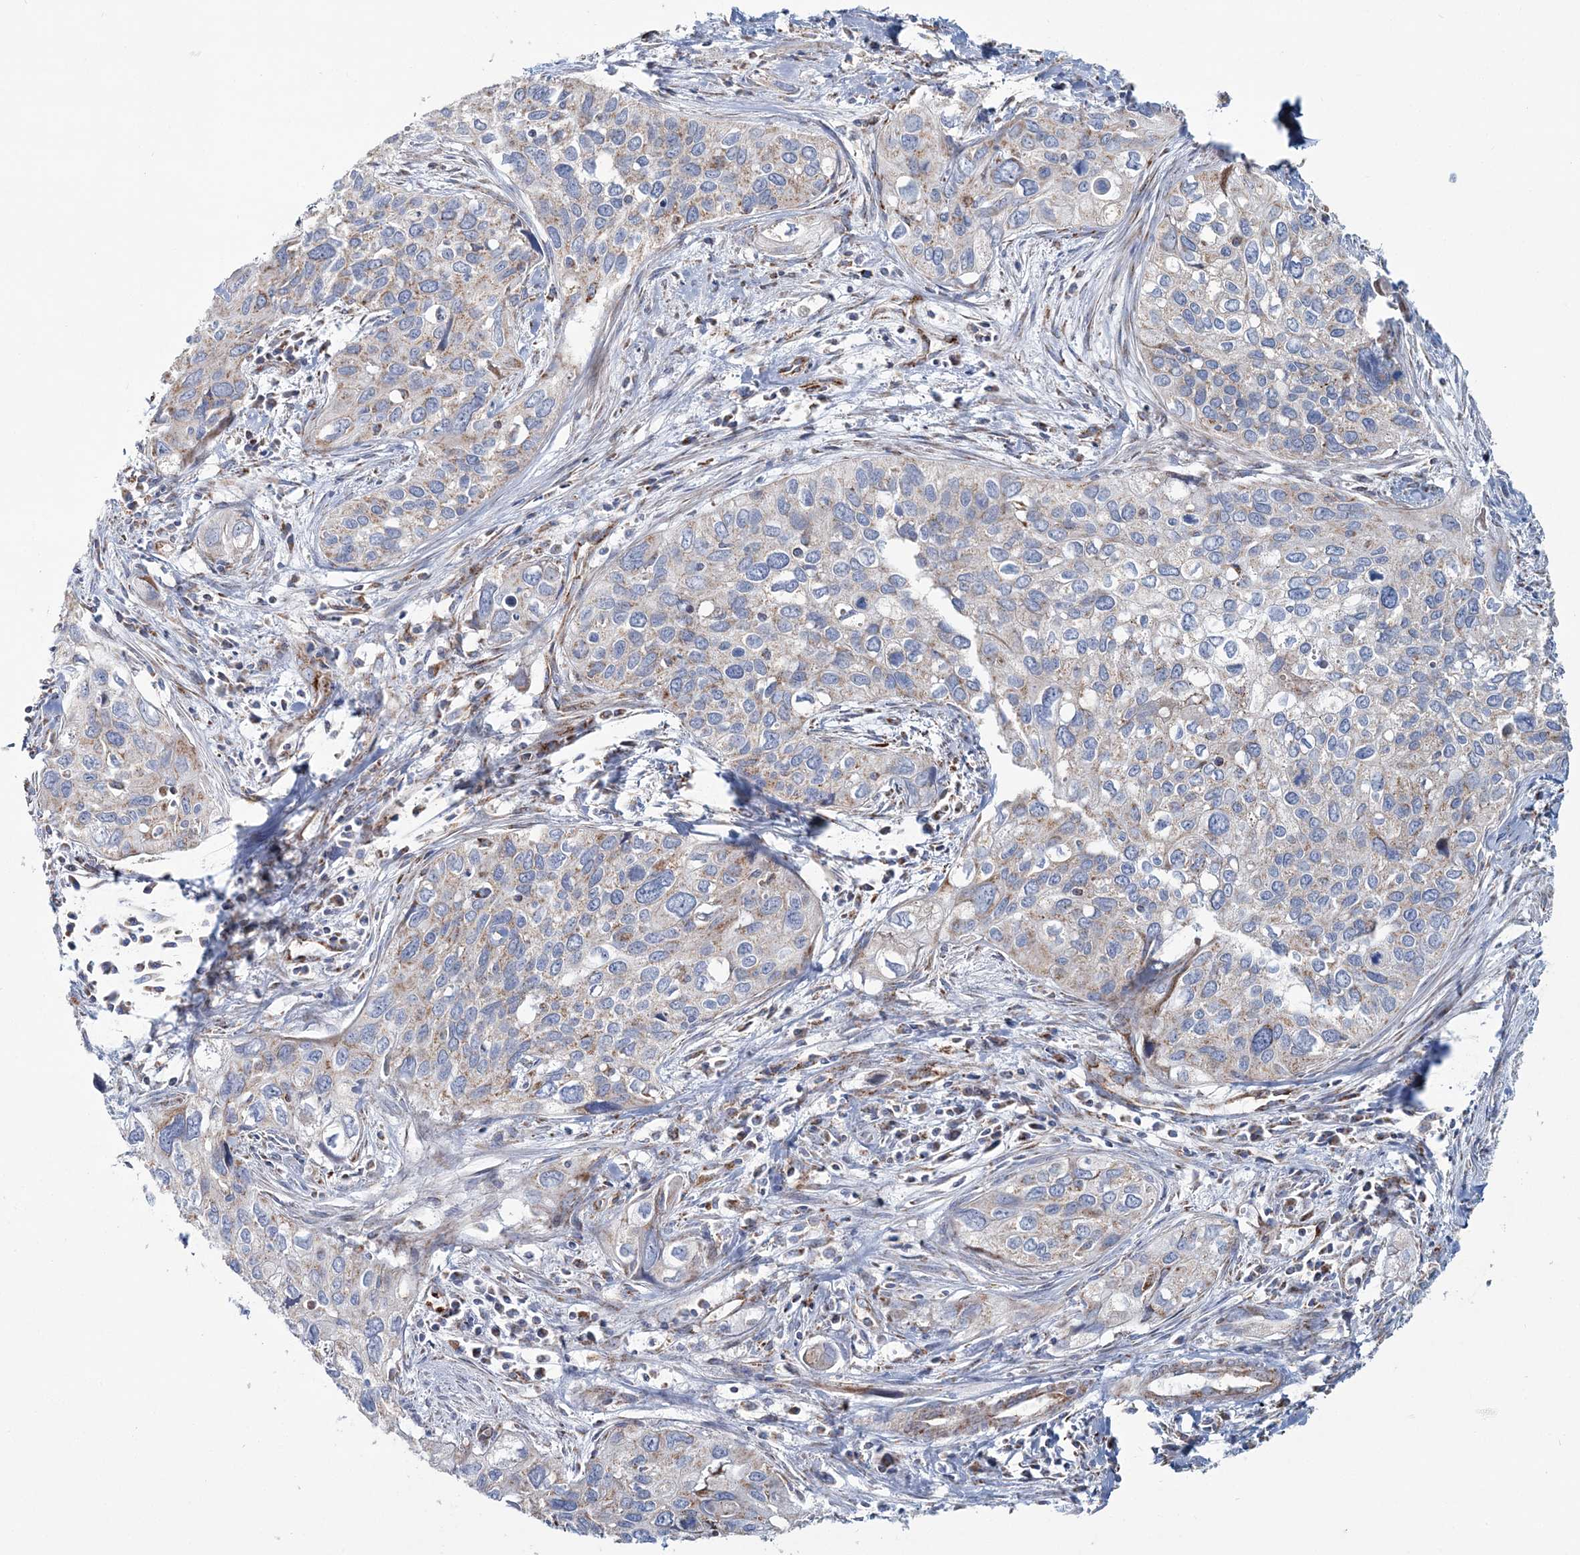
{"staining": {"intensity": "moderate", "quantity": "25%-75%", "location": "cytoplasmic/membranous"}, "tissue": "cervical cancer", "cell_type": "Tumor cells", "image_type": "cancer", "snomed": [{"axis": "morphology", "description": "Squamous cell carcinoma, NOS"}, {"axis": "topography", "description": "Cervix"}], "caption": "A high-resolution micrograph shows immunohistochemistry (IHC) staining of cervical cancer, which exhibits moderate cytoplasmic/membranous expression in about 25%-75% of tumor cells.", "gene": "ARHGAP6", "patient": {"sex": "female", "age": 55}}